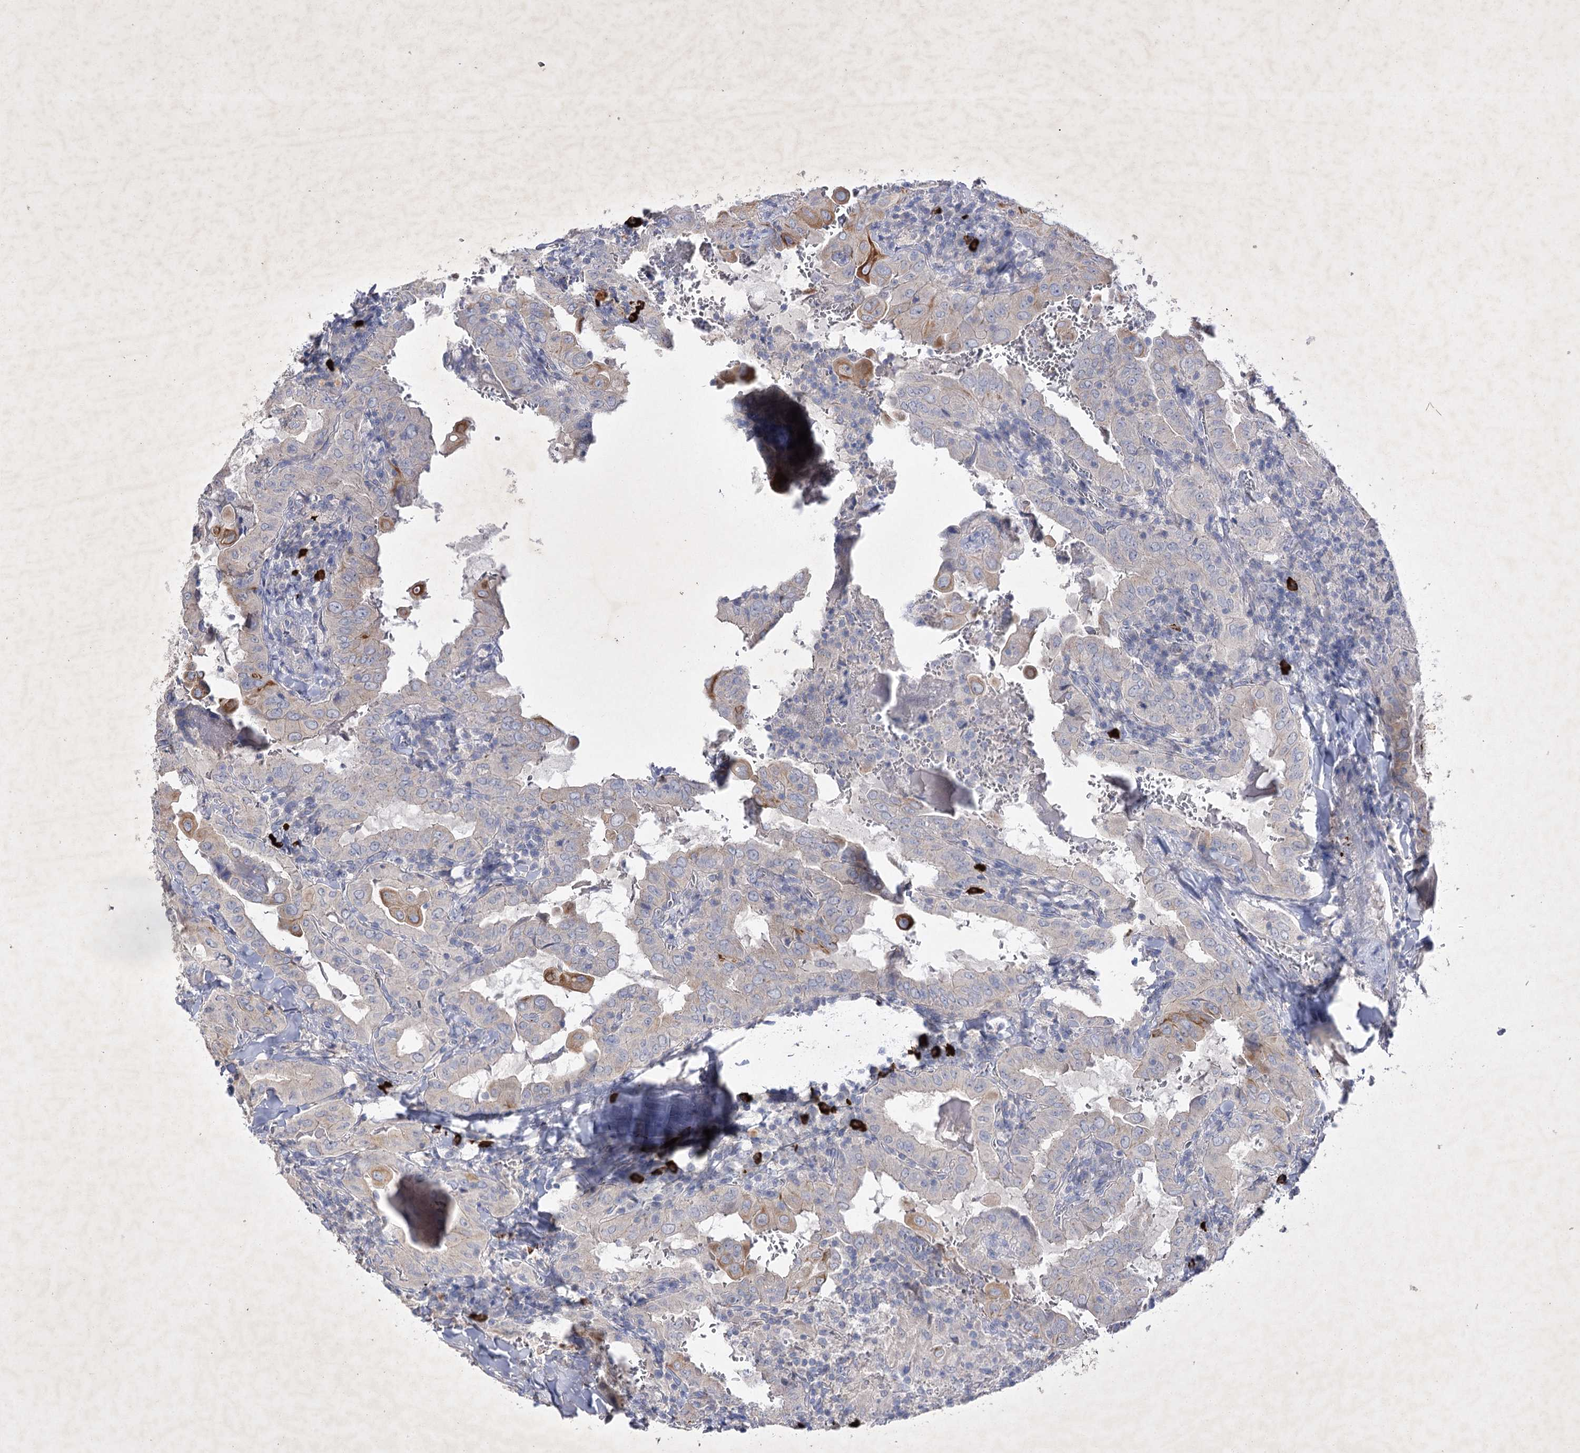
{"staining": {"intensity": "moderate", "quantity": "<25%", "location": "cytoplasmic/membranous"}, "tissue": "thyroid cancer", "cell_type": "Tumor cells", "image_type": "cancer", "snomed": [{"axis": "morphology", "description": "Papillary adenocarcinoma, NOS"}, {"axis": "topography", "description": "Thyroid gland"}], "caption": "Protein staining shows moderate cytoplasmic/membranous positivity in about <25% of tumor cells in thyroid cancer (papillary adenocarcinoma).", "gene": "COX15", "patient": {"sex": "female", "age": 72}}